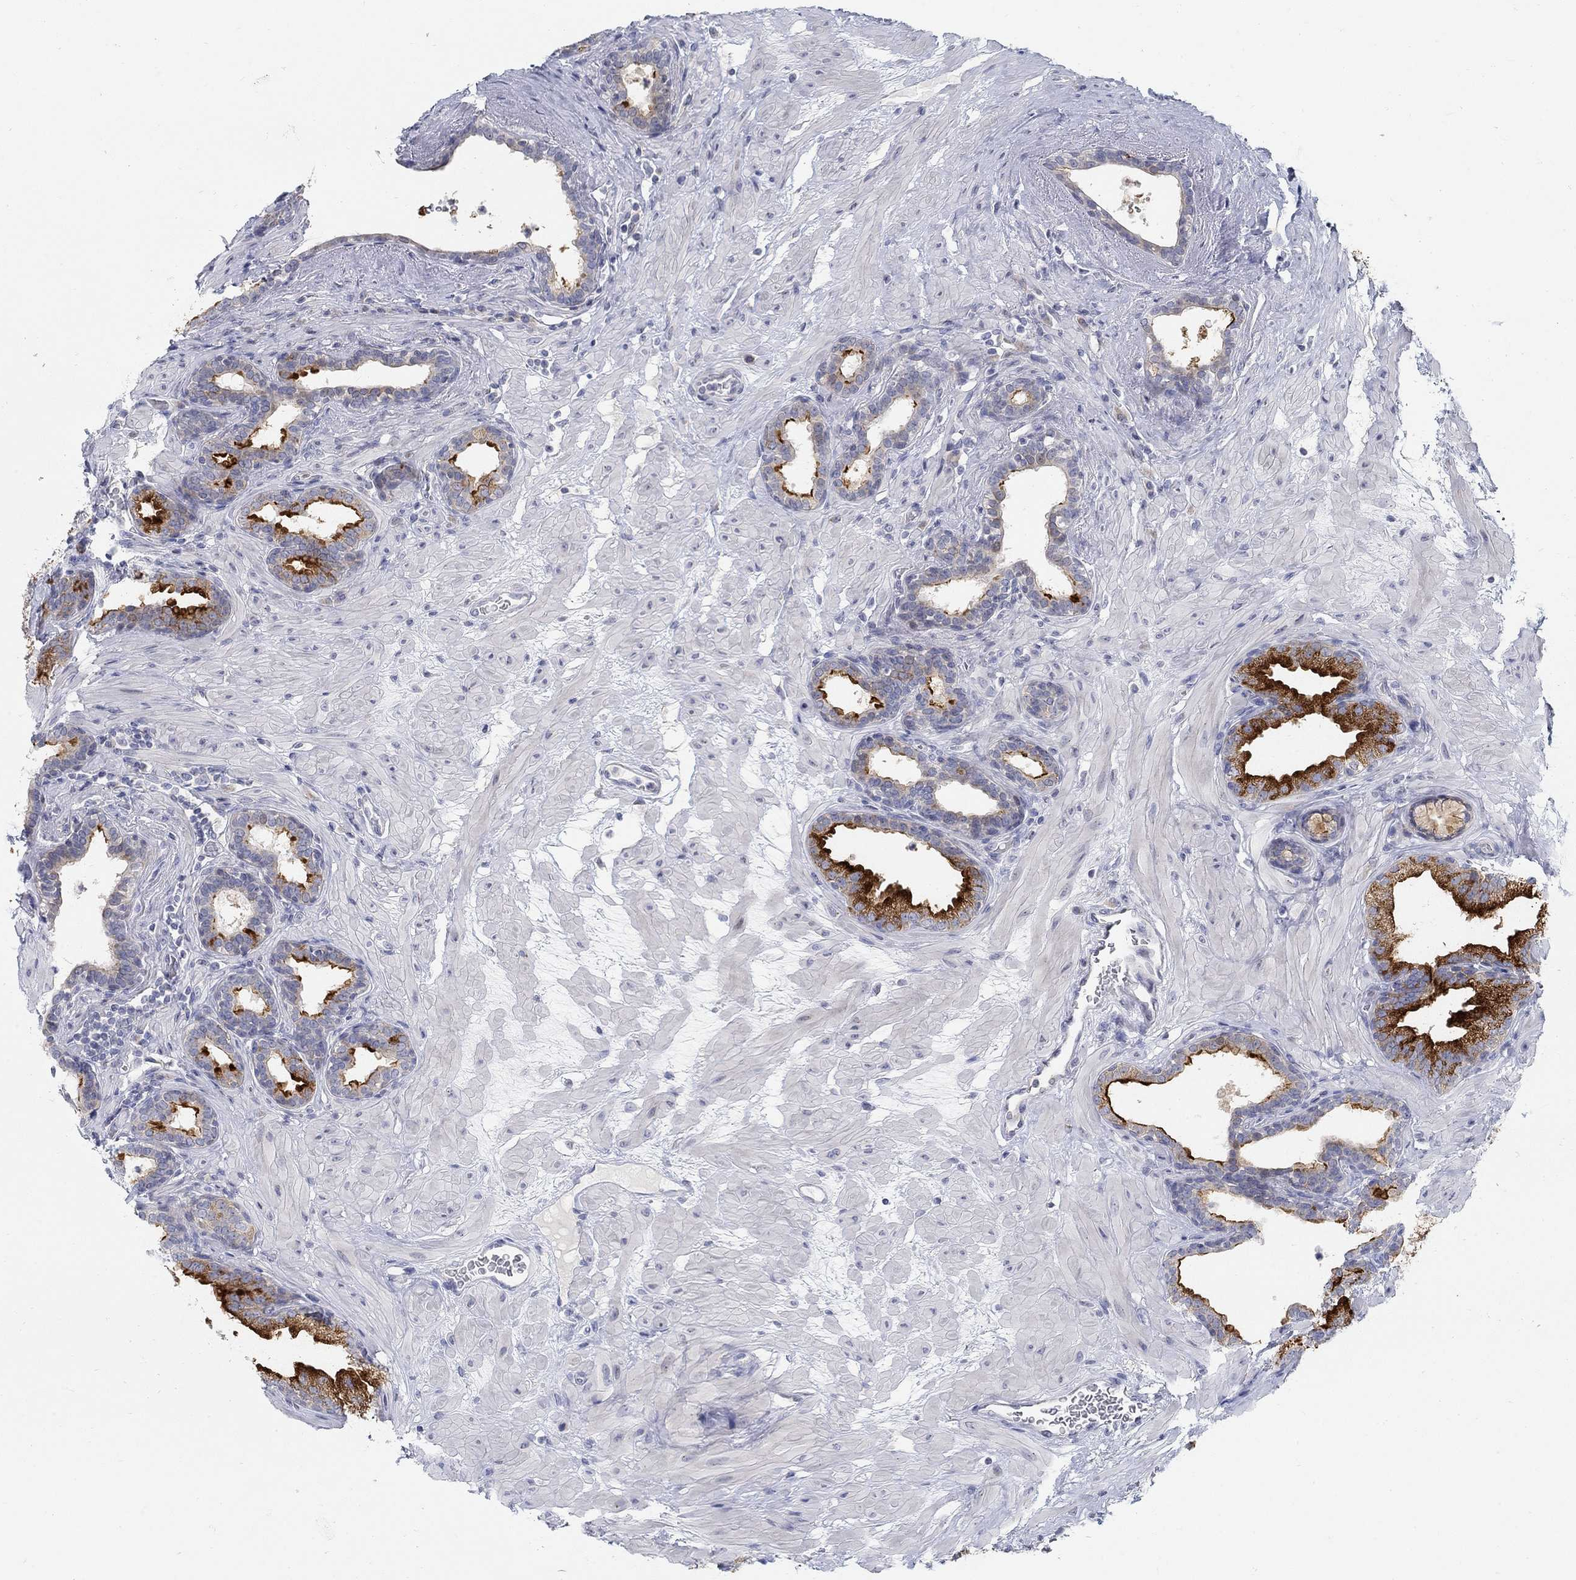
{"staining": {"intensity": "strong", "quantity": "25%-75%", "location": "cytoplasmic/membranous"}, "tissue": "prostate", "cell_type": "Glandular cells", "image_type": "normal", "snomed": [{"axis": "morphology", "description": "Normal tissue, NOS"}, {"axis": "topography", "description": "Prostate"}], "caption": "Immunohistochemistry (IHC) staining of normal prostate, which demonstrates high levels of strong cytoplasmic/membranous positivity in about 25%-75% of glandular cells indicating strong cytoplasmic/membranous protein positivity. The staining was performed using DAB (3,3'-diaminobenzidine) (brown) for protein detection and nuclei were counterstained in hematoxylin (blue).", "gene": "ANO7", "patient": {"sex": "male", "age": 37}}